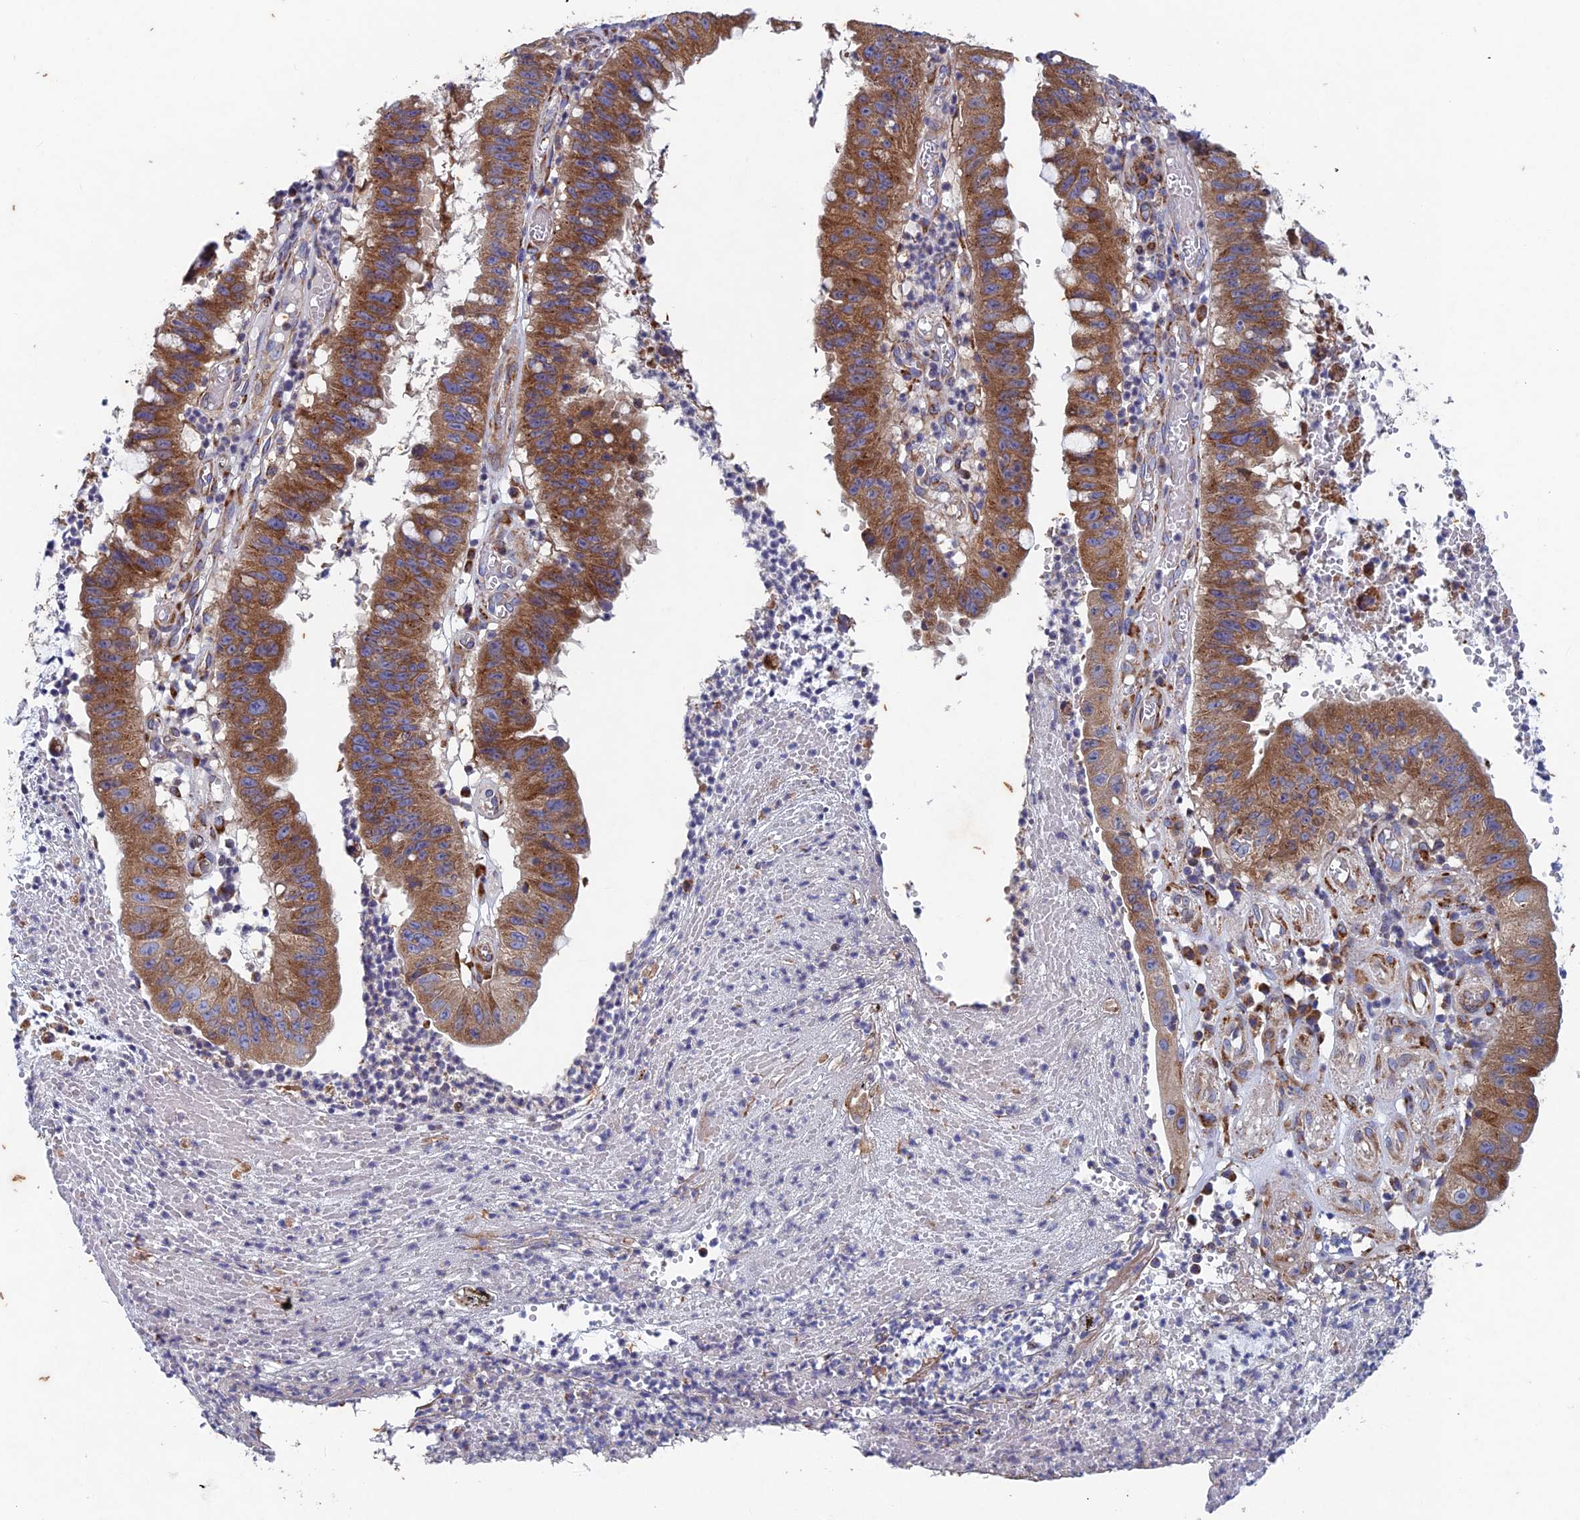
{"staining": {"intensity": "moderate", "quantity": ">75%", "location": "cytoplasmic/membranous"}, "tissue": "stomach cancer", "cell_type": "Tumor cells", "image_type": "cancer", "snomed": [{"axis": "morphology", "description": "Adenocarcinoma, NOS"}, {"axis": "topography", "description": "Stomach"}], "caption": "DAB immunohistochemical staining of human stomach cancer (adenocarcinoma) demonstrates moderate cytoplasmic/membranous protein expression in about >75% of tumor cells.", "gene": "AP4S1", "patient": {"sex": "male", "age": 59}}